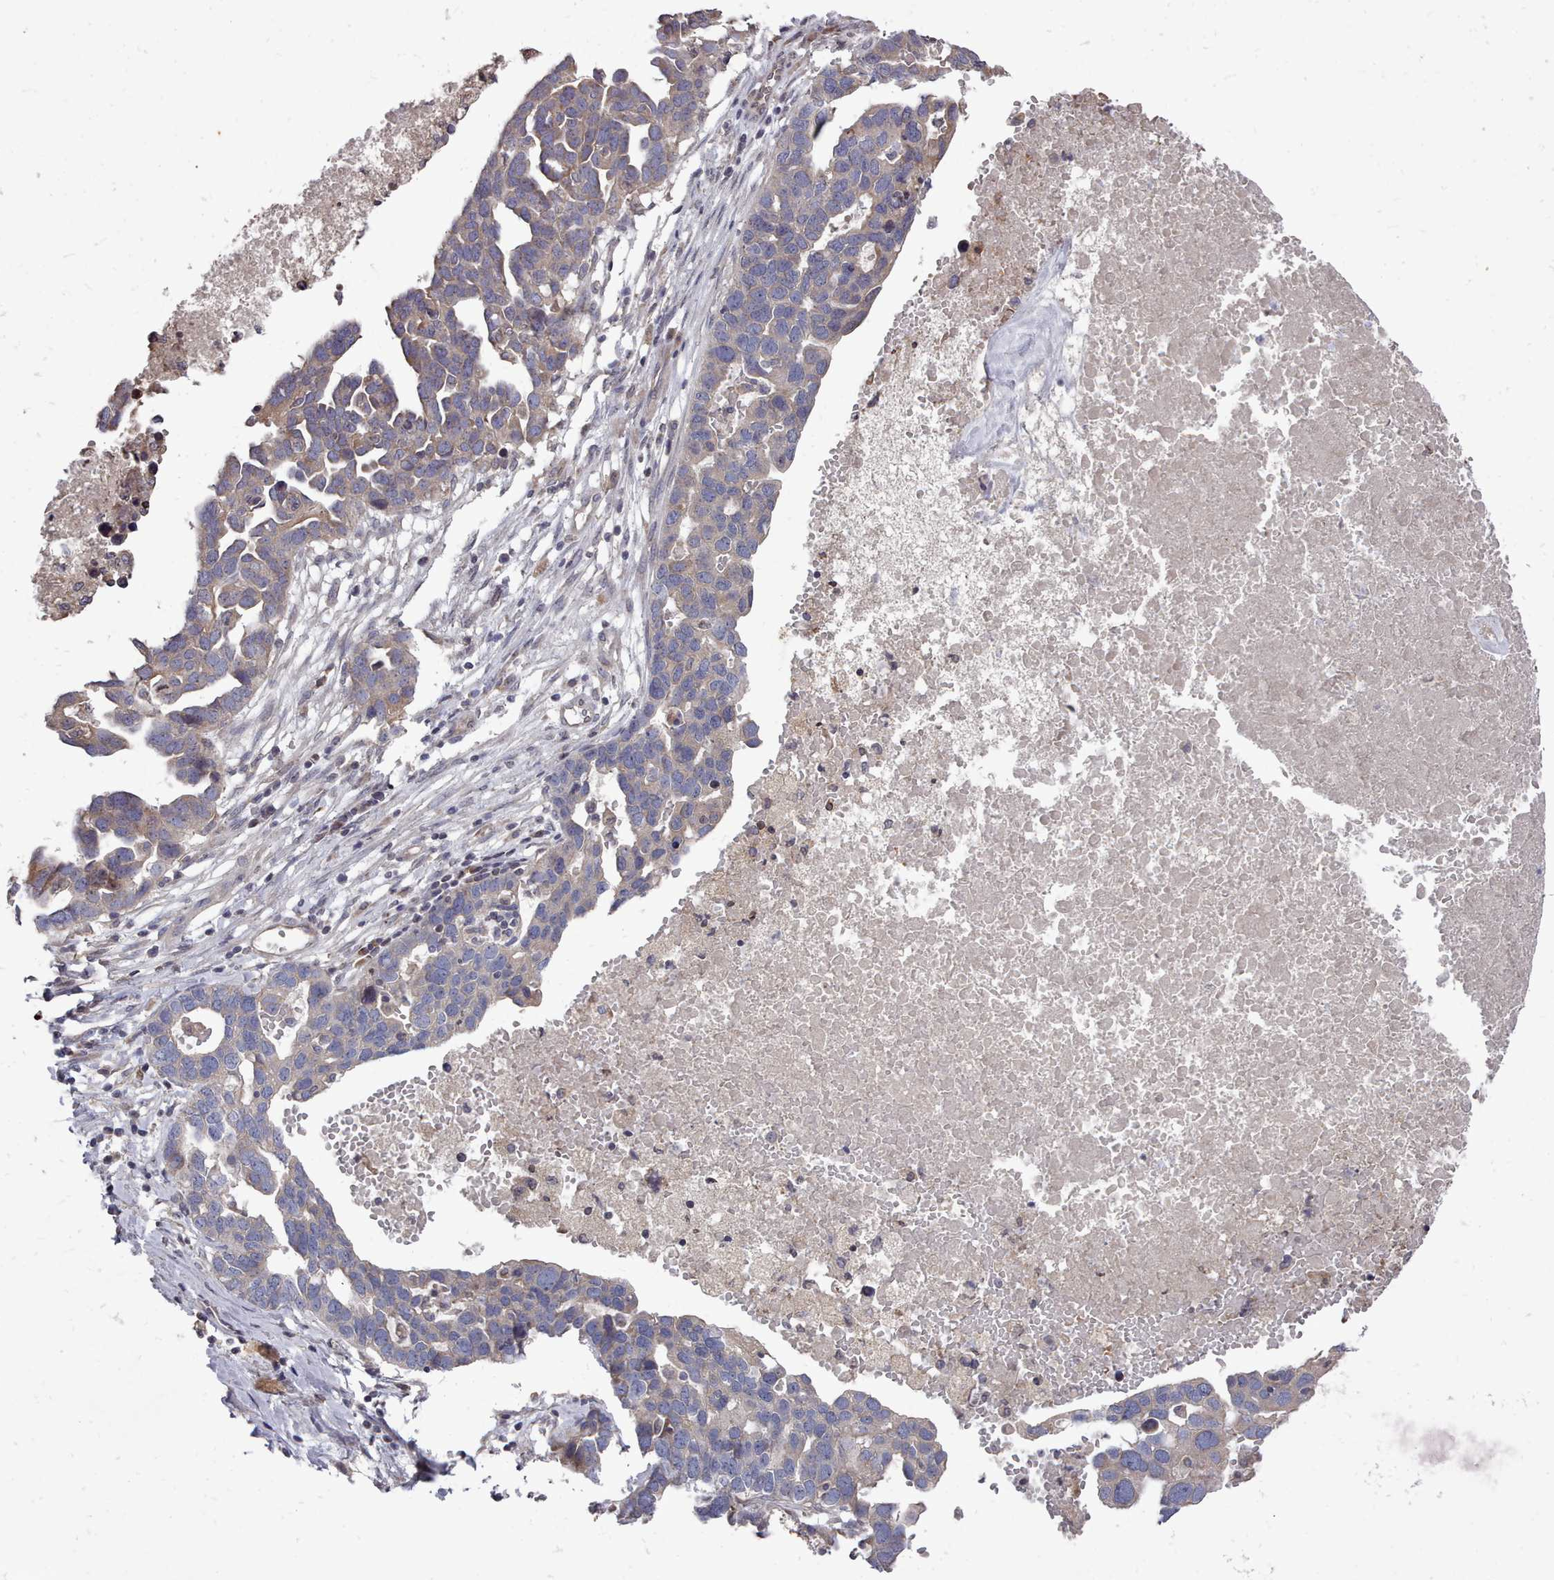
{"staining": {"intensity": "weak", "quantity": "<25%", "location": "cytoplasmic/membranous"}, "tissue": "ovarian cancer", "cell_type": "Tumor cells", "image_type": "cancer", "snomed": [{"axis": "morphology", "description": "Cystadenocarcinoma, serous, NOS"}, {"axis": "topography", "description": "Ovary"}], "caption": "A photomicrograph of human ovarian serous cystadenocarcinoma is negative for staining in tumor cells.", "gene": "ACKR3", "patient": {"sex": "female", "age": 54}}